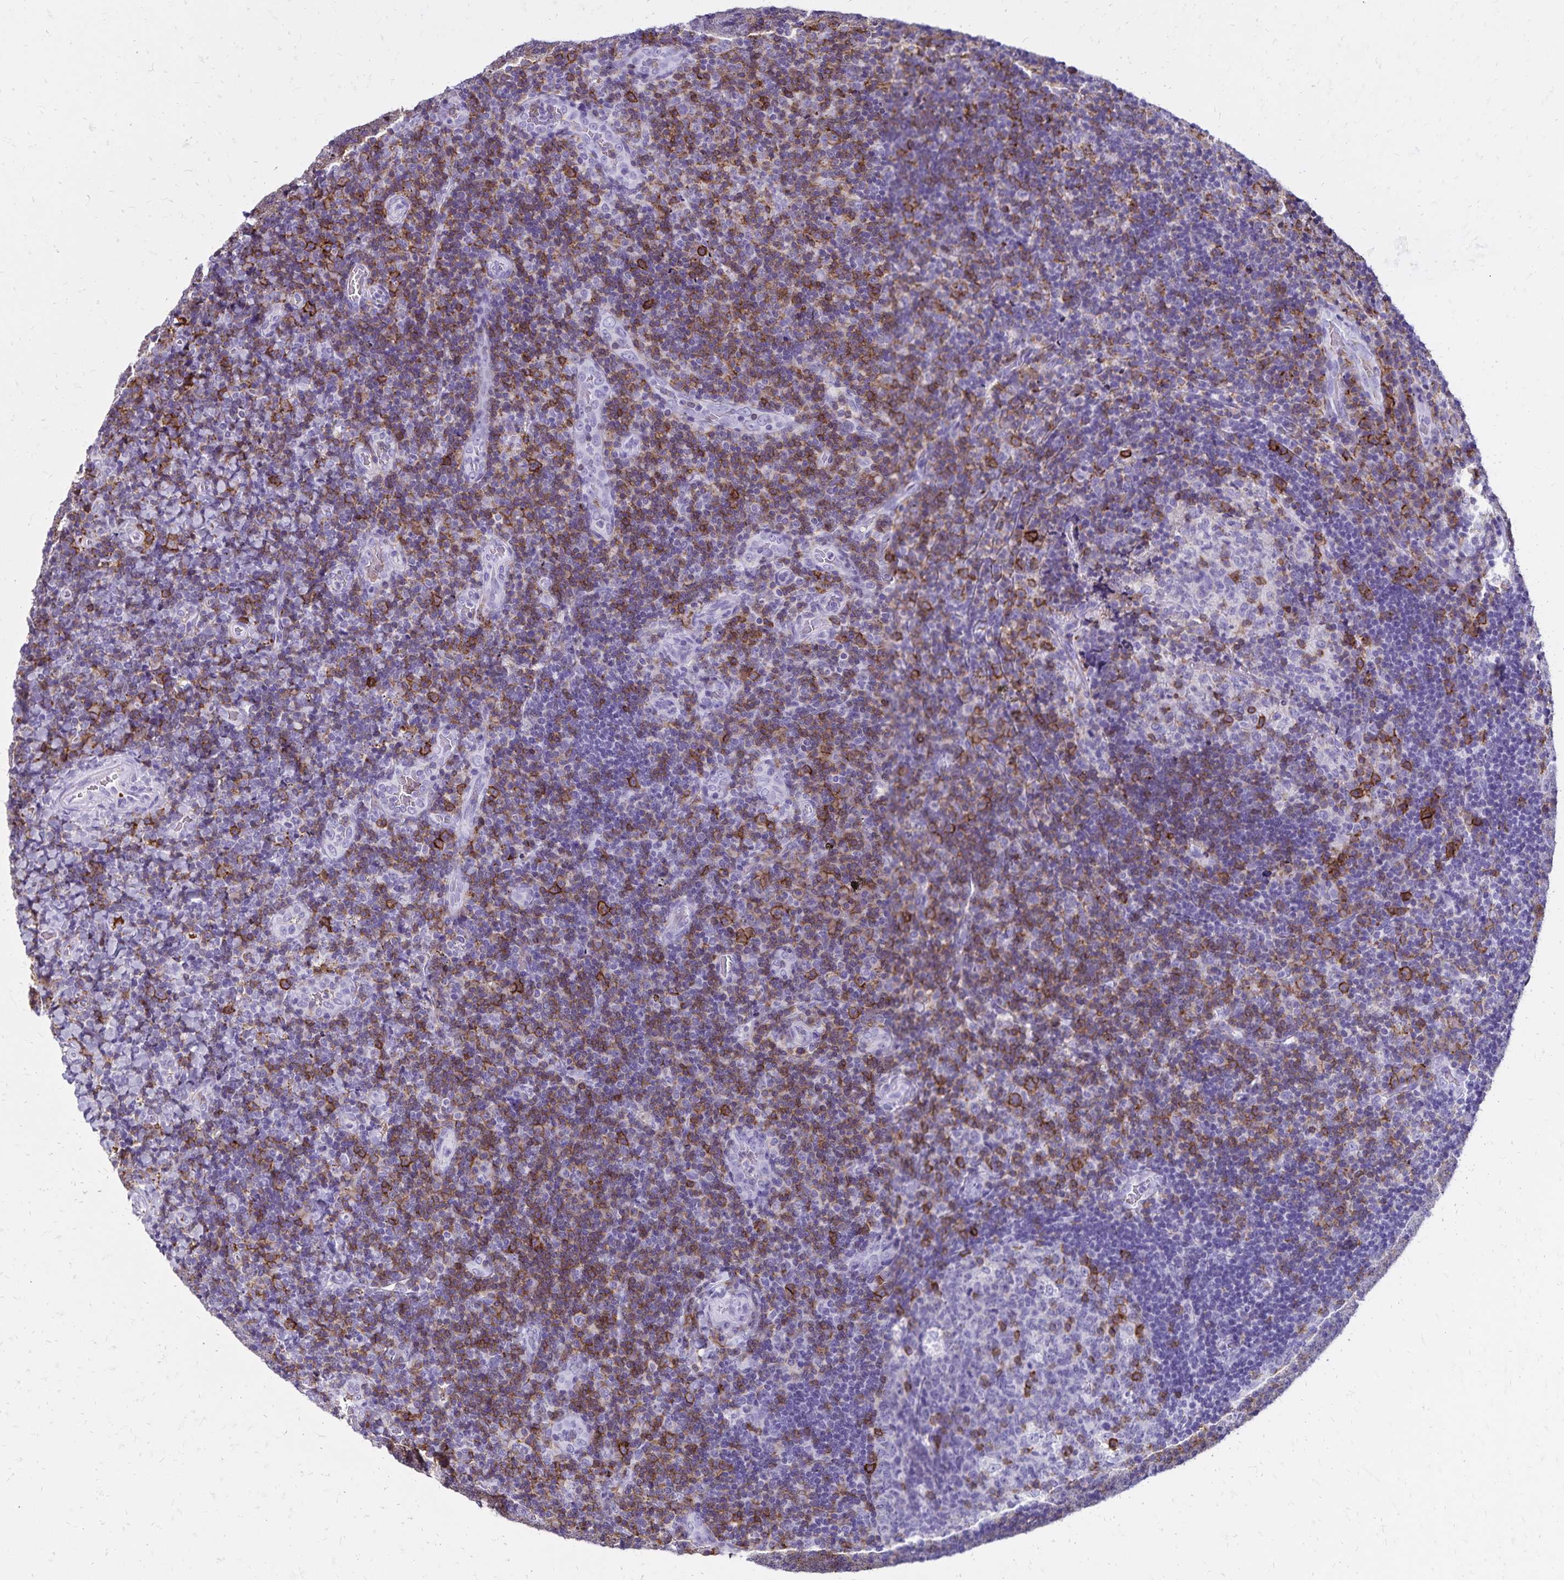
{"staining": {"intensity": "moderate", "quantity": "<25%", "location": "cytoplasmic/membranous"}, "tissue": "tonsil", "cell_type": "Germinal center cells", "image_type": "normal", "snomed": [{"axis": "morphology", "description": "Normal tissue, NOS"}, {"axis": "topography", "description": "Tonsil"}], "caption": "DAB (3,3'-diaminobenzidine) immunohistochemical staining of normal human tonsil displays moderate cytoplasmic/membranous protein staining in about <25% of germinal center cells.", "gene": "CD27", "patient": {"sex": "male", "age": 17}}